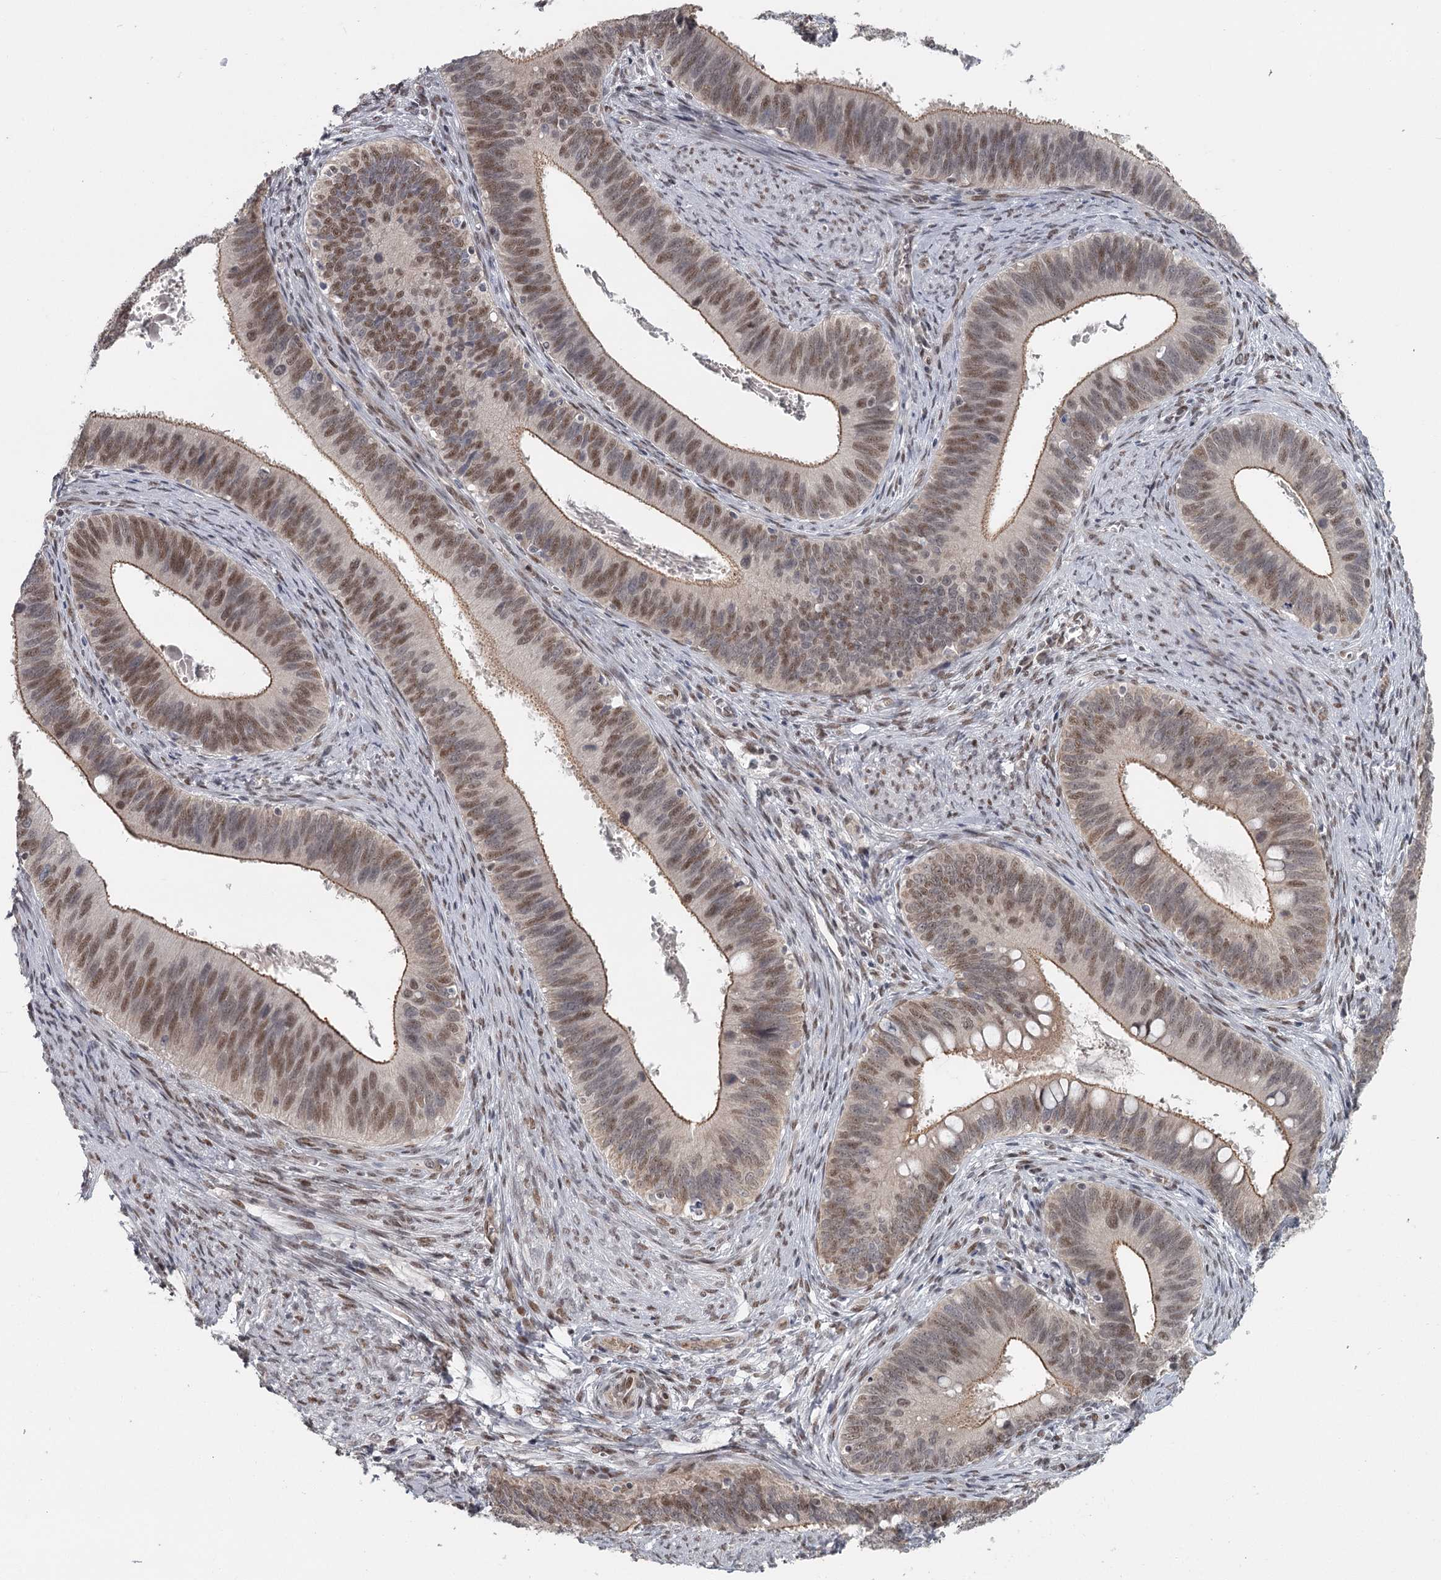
{"staining": {"intensity": "moderate", "quantity": ">75%", "location": "cytoplasmic/membranous,nuclear"}, "tissue": "cervical cancer", "cell_type": "Tumor cells", "image_type": "cancer", "snomed": [{"axis": "morphology", "description": "Adenocarcinoma, NOS"}, {"axis": "topography", "description": "Cervix"}], "caption": "High-magnification brightfield microscopy of cervical cancer stained with DAB (brown) and counterstained with hematoxylin (blue). tumor cells exhibit moderate cytoplasmic/membranous and nuclear expression is seen in approximately>75% of cells.", "gene": "FAM13C", "patient": {"sex": "female", "age": 42}}